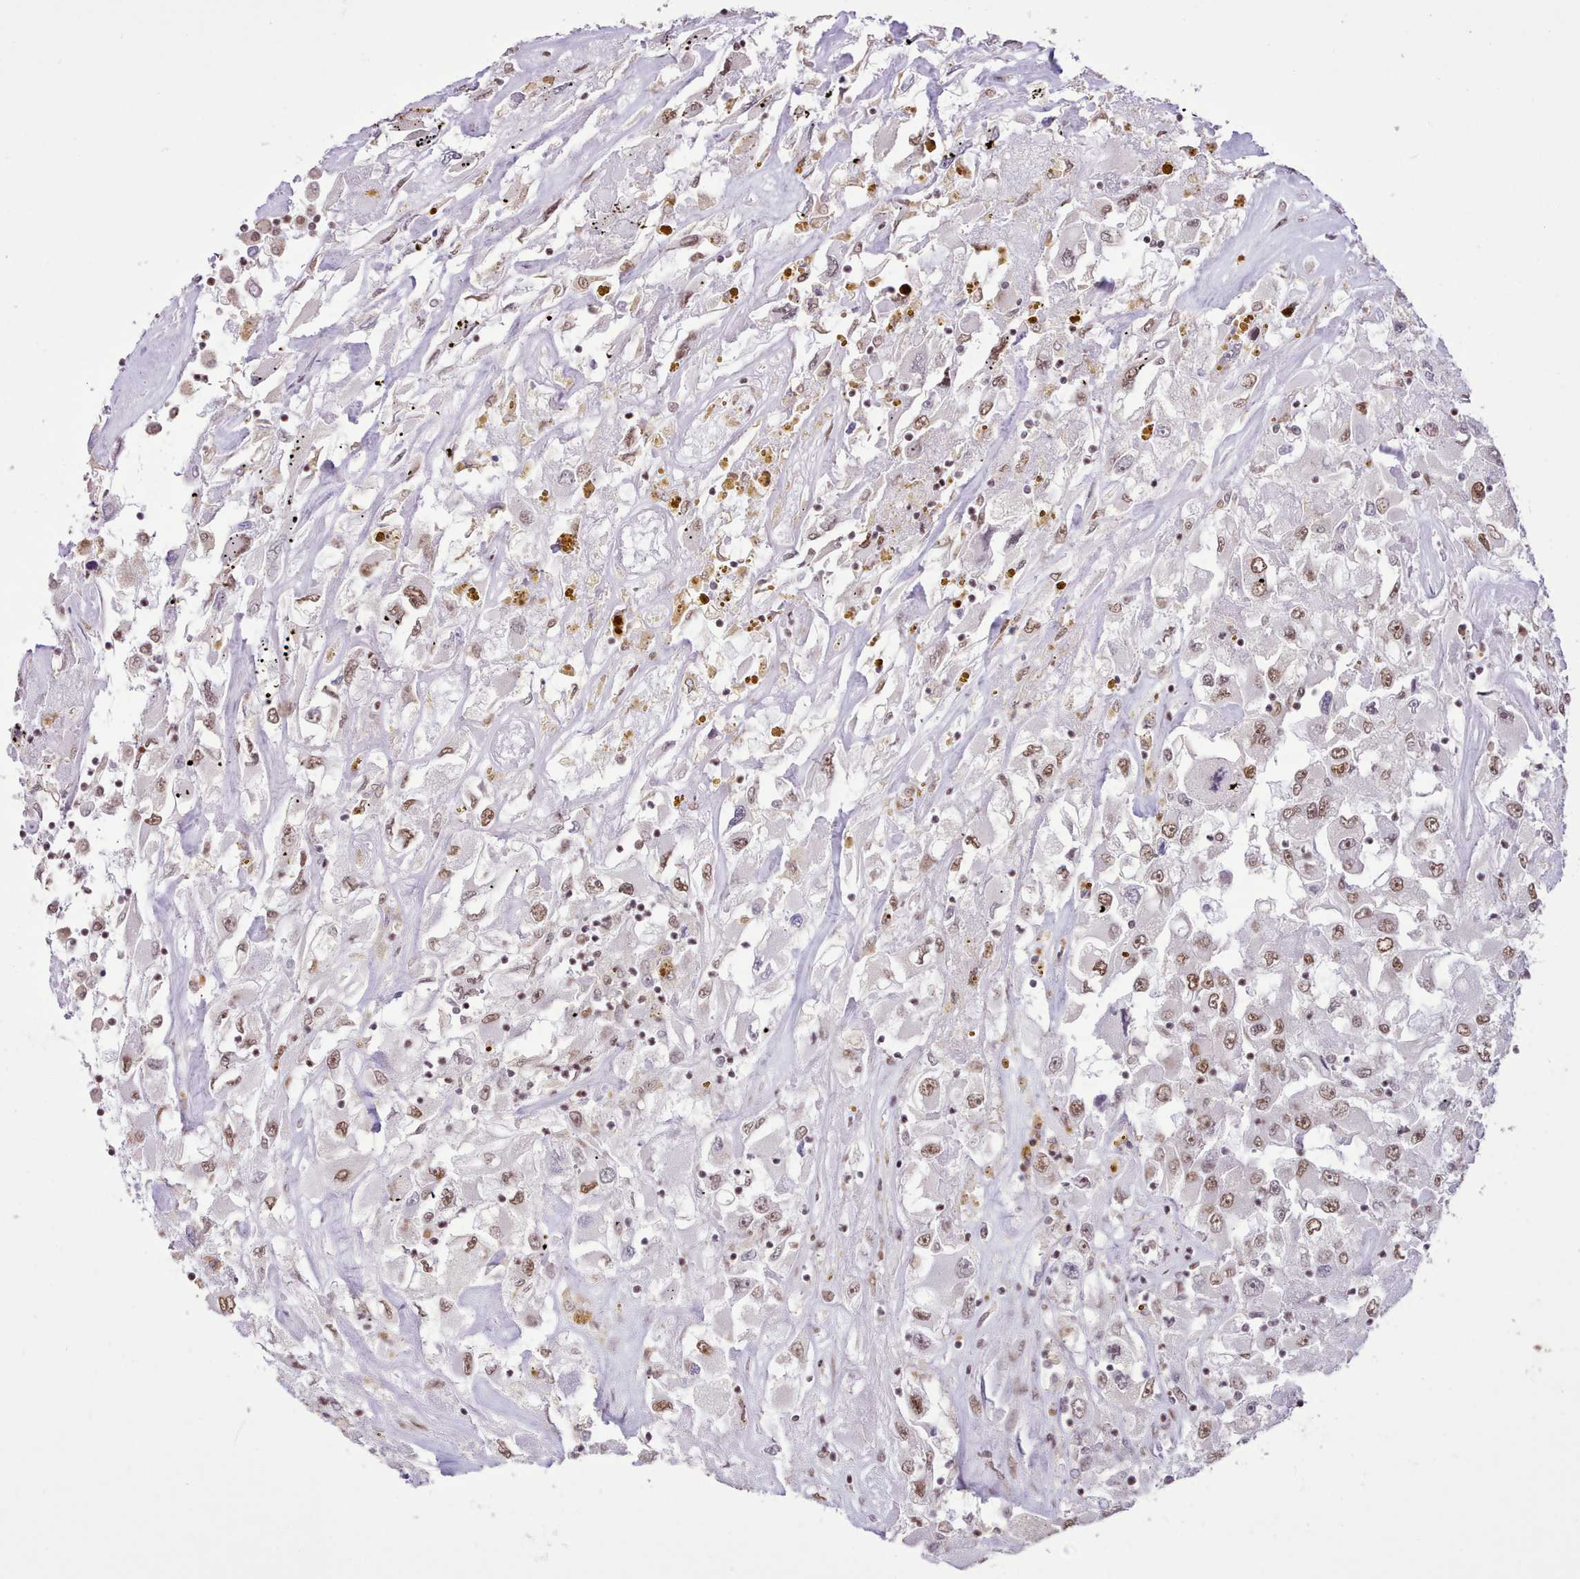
{"staining": {"intensity": "moderate", "quantity": ">75%", "location": "nuclear"}, "tissue": "renal cancer", "cell_type": "Tumor cells", "image_type": "cancer", "snomed": [{"axis": "morphology", "description": "Adenocarcinoma, NOS"}, {"axis": "topography", "description": "Kidney"}], "caption": "Renal adenocarcinoma tissue displays moderate nuclear expression in about >75% of tumor cells The staining was performed using DAB (3,3'-diaminobenzidine) to visualize the protein expression in brown, while the nuclei were stained in blue with hematoxylin (Magnification: 20x).", "gene": "TAF15", "patient": {"sex": "female", "age": 52}}